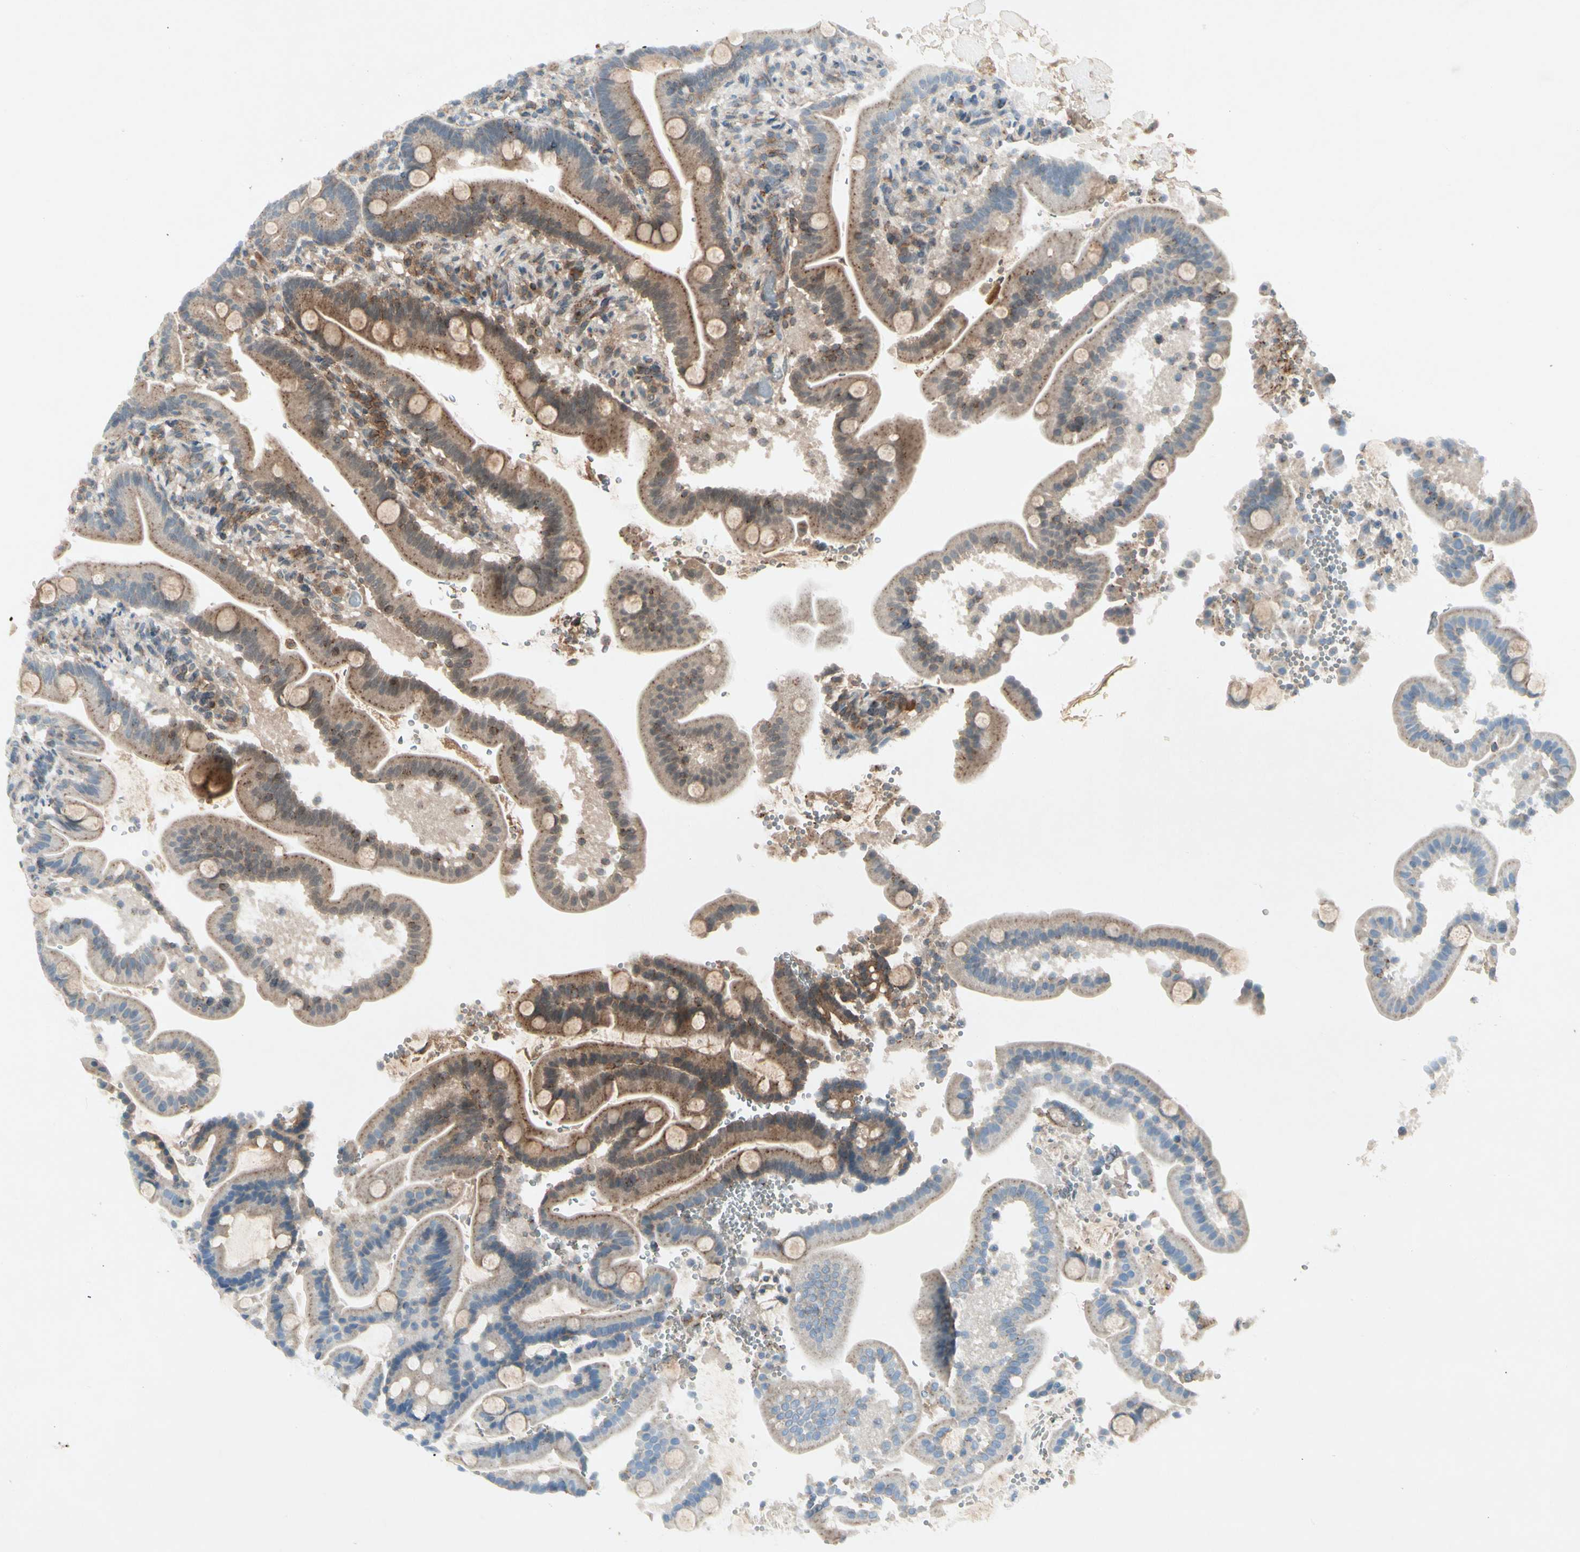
{"staining": {"intensity": "moderate", "quantity": ">75%", "location": "cytoplasmic/membranous"}, "tissue": "duodenum", "cell_type": "Glandular cells", "image_type": "normal", "snomed": [{"axis": "morphology", "description": "Normal tissue, NOS"}, {"axis": "topography", "description": "Duodenum"}], "caption": "IHC staining of unremarkable duodenum, which displays medium levels of moderate cytoplasmic/membranous staining in about >75% of glandular cells indicating moderate cytoplasmic/membranous protein positivity. The staining was performed using DAB (3,3'-diaminobenzidine) (brown) for protein detection and nuclei were counterstained in hematoxylin (blue).", "gene": "FLOT1", "patient": {"sex": "male", "age": 54}}